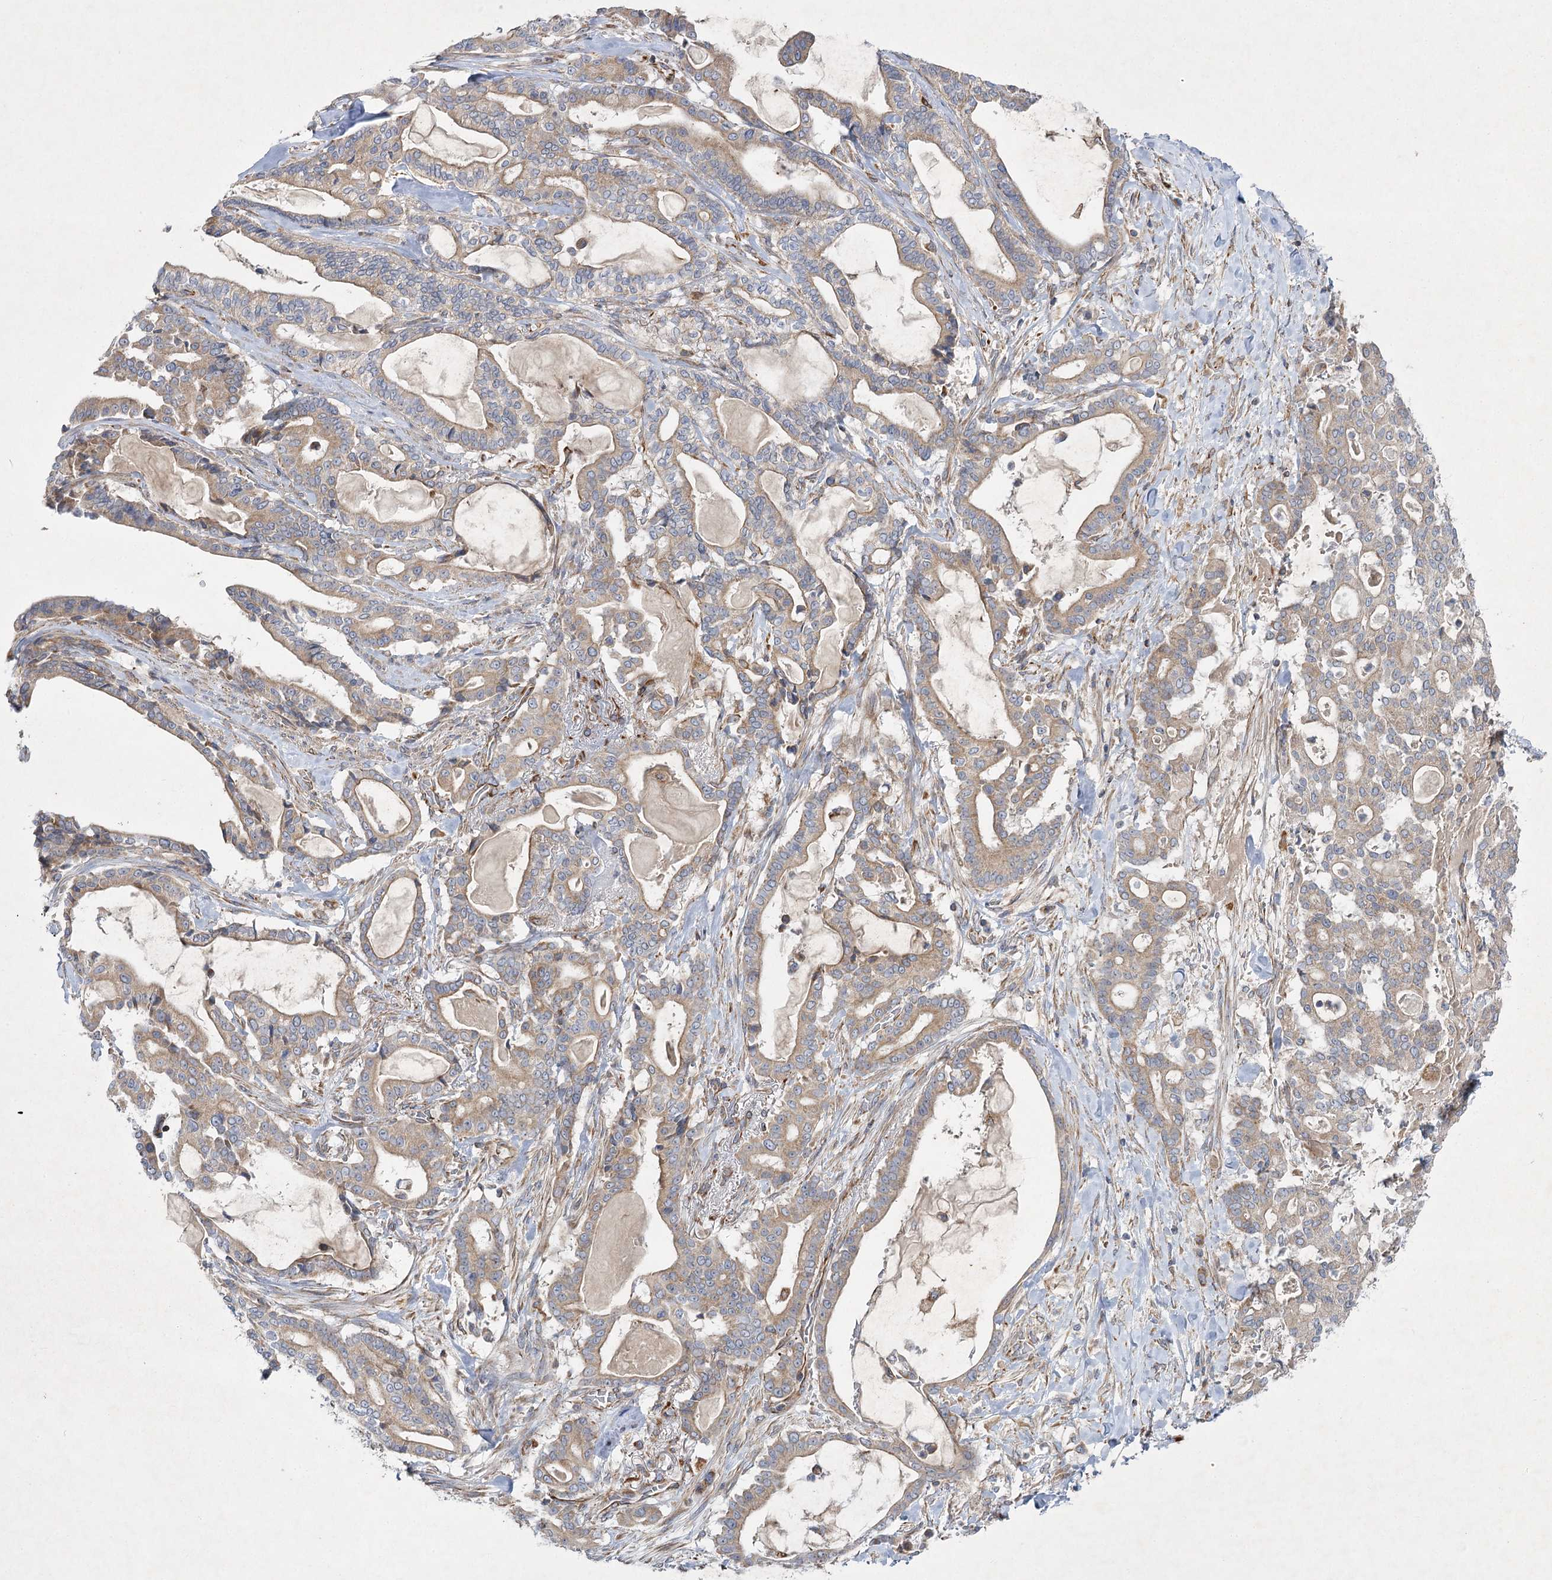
{"staining": {"intensity": "moderate", "quantity": ">75%", "location": "cytoplasmic/membranous"}, "tissue": "pancreatic cancer", "cell_type": "Tumor cells", "image_type": "cancer", "snomed": [{"axis": "morphology", "description": "Adenocarcinoma, NOS"}, {"axis": "topography", "description": "Pancreas"}], "caption": "Pancreatic cancer tissue demonstrates moderate cytoplasmic/membranous staining in approximately >75% of tumor cells", "gene": "KIAA0825", "patient": {"sex": "male", "age": 63}}